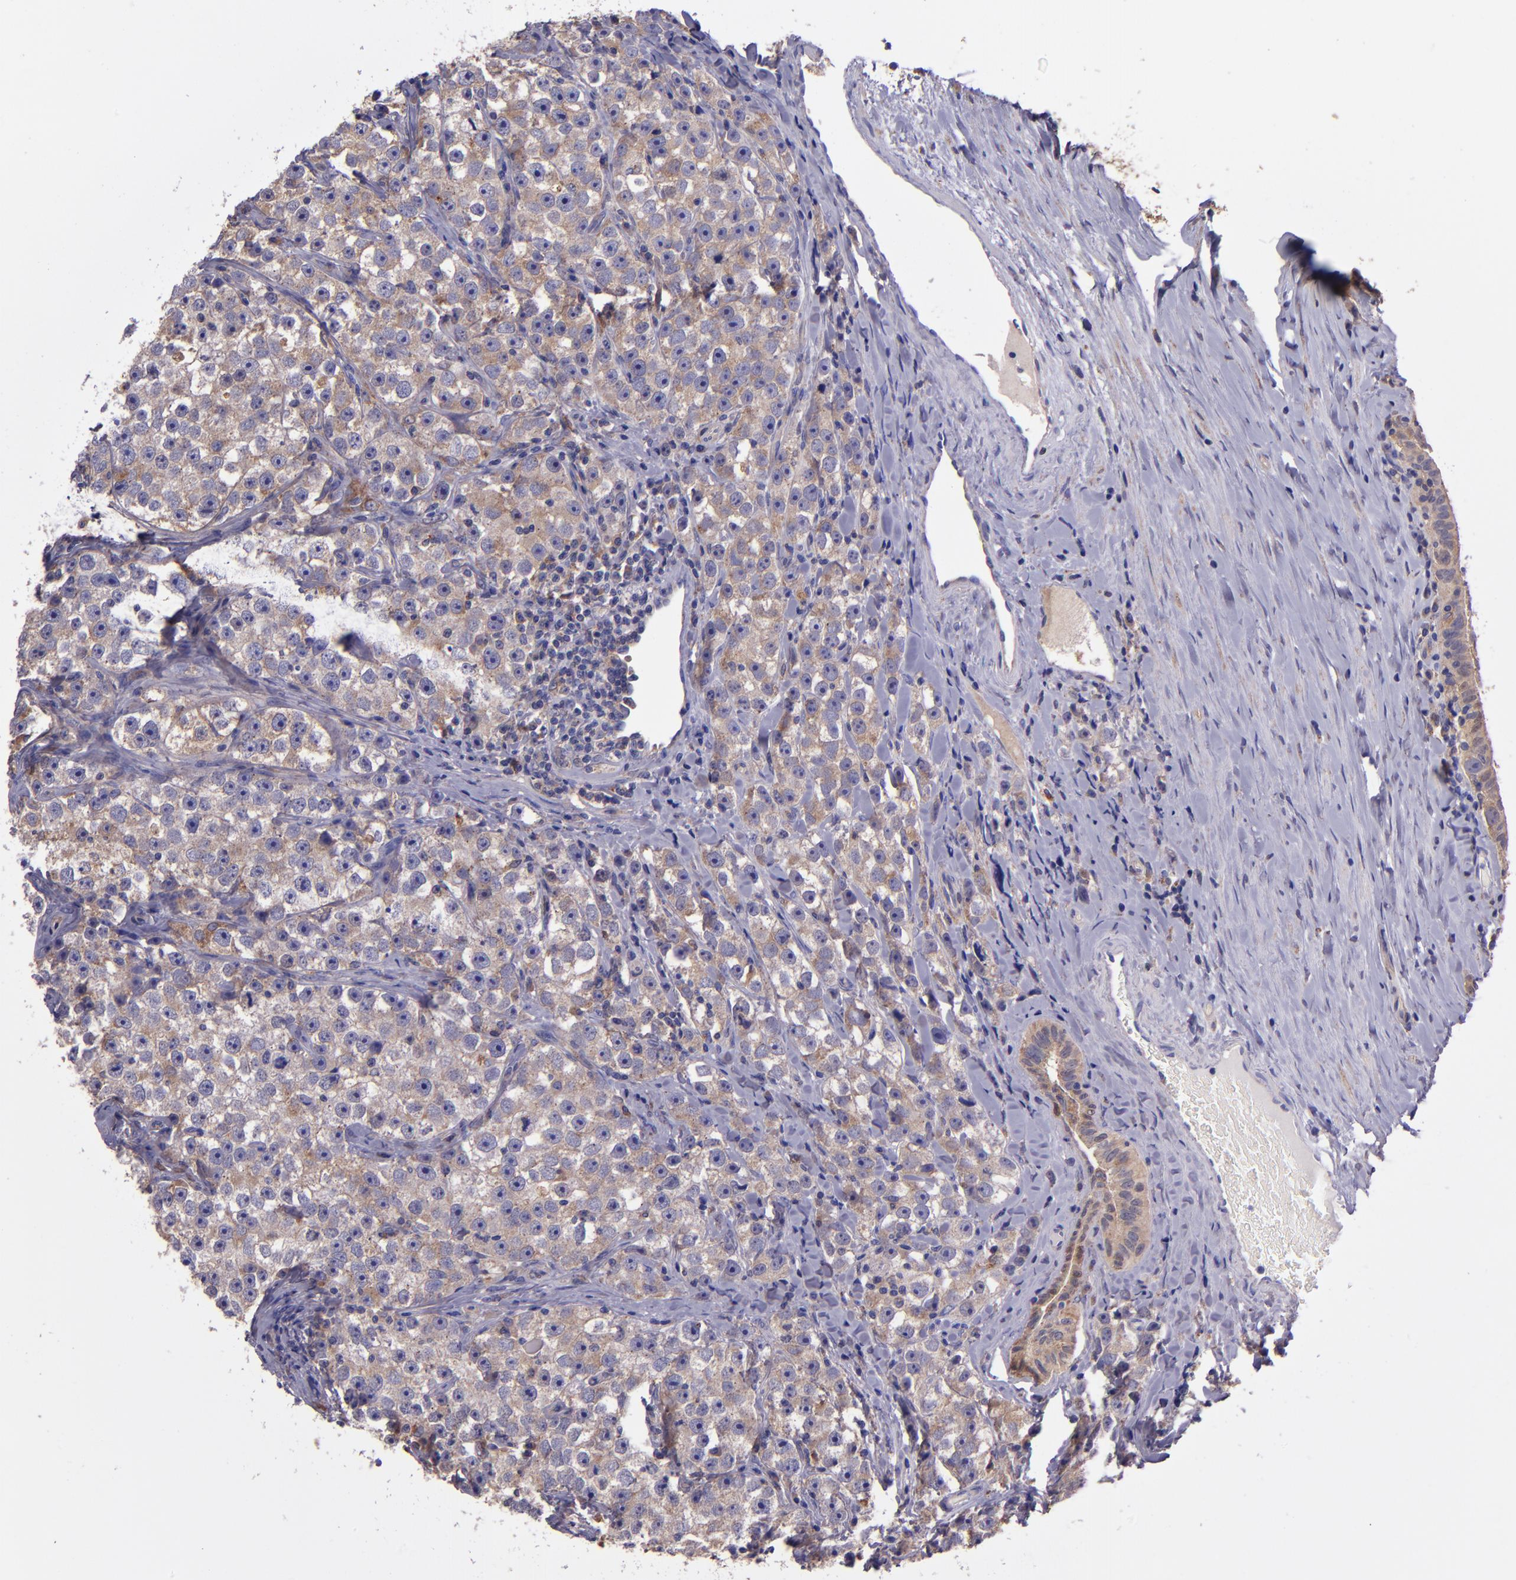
{"staining": {"intensity": "weak", "quantity": ">75%", "location": "cytoplasmic/membranous"}, "tissue": "testis cancer", "cell_type": "Tumor cells", "image_type": "cancer", "snomed": [{"axis": "morphology", "description": "Seminoma, NOS"}, {"axis": "topography", "description": "Testis"}], "caption": "IHC histopathology image of neoplastic tissue: testis cancer (seminoma) stained using IHC exhibits low levels of weak protein expression localized specifically in the cytoplasmic/membranous of tumor cells, appearing as a cytoplasmic/membranous brown color.", "gene": "WASHC1", "patient": {"sex": "male", "age": 32}}